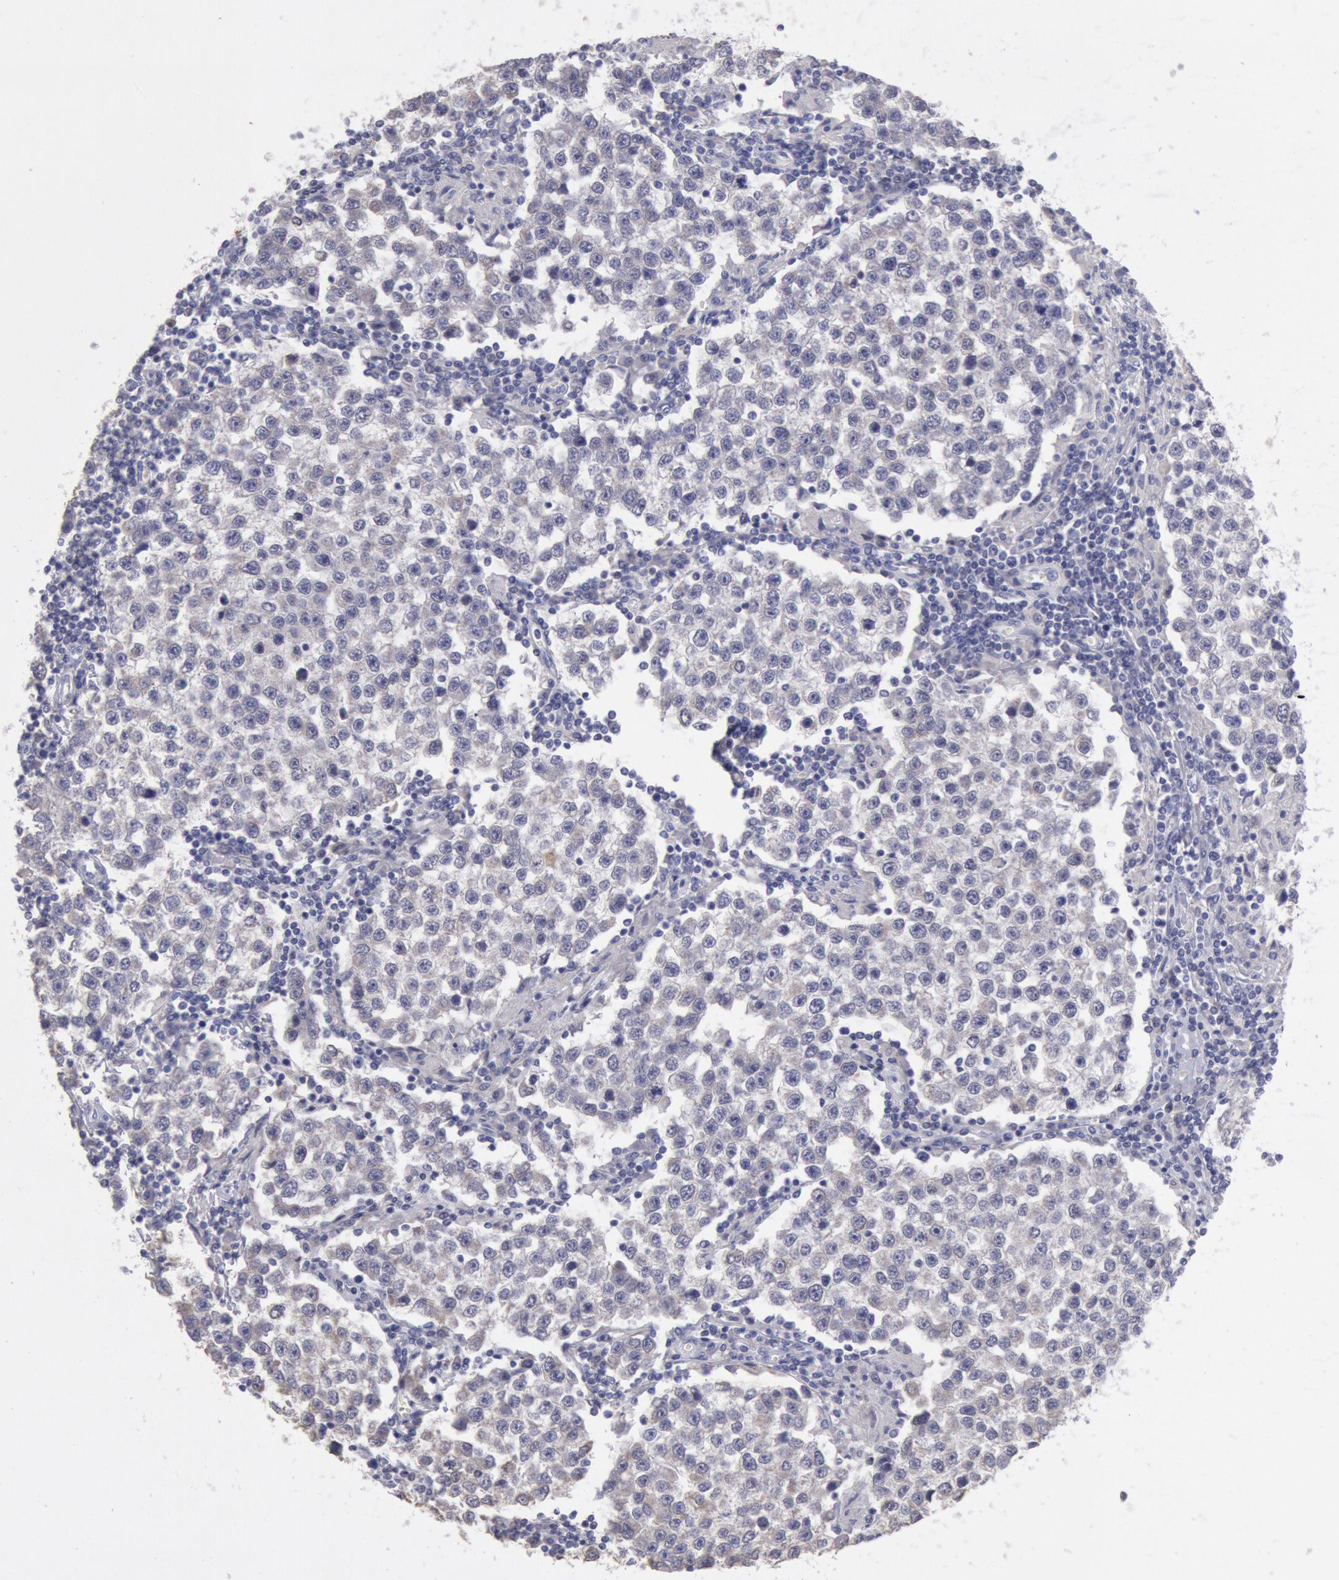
{"staining": {"intensity": "negative", "quantity": "none", "location": "none"}, "tissue": "testis cancer", "cell_type": "Tumor cells", "image_type": "cancer", "snomed": [{"axis": "morphology", "description": "Seminoma, NOS"}, {"axis": "topography", "description": "Testis"}], "caption": "Immunohistochemistry (IHC) image of neoplastic tissue: testis seminoma stained with DAB (3,3'-diaminobenzidine) demonstrates no significant protein positivity in tumor cells.", "gene": "MYH7", "patient": {"sex": "male", "age": 36}}